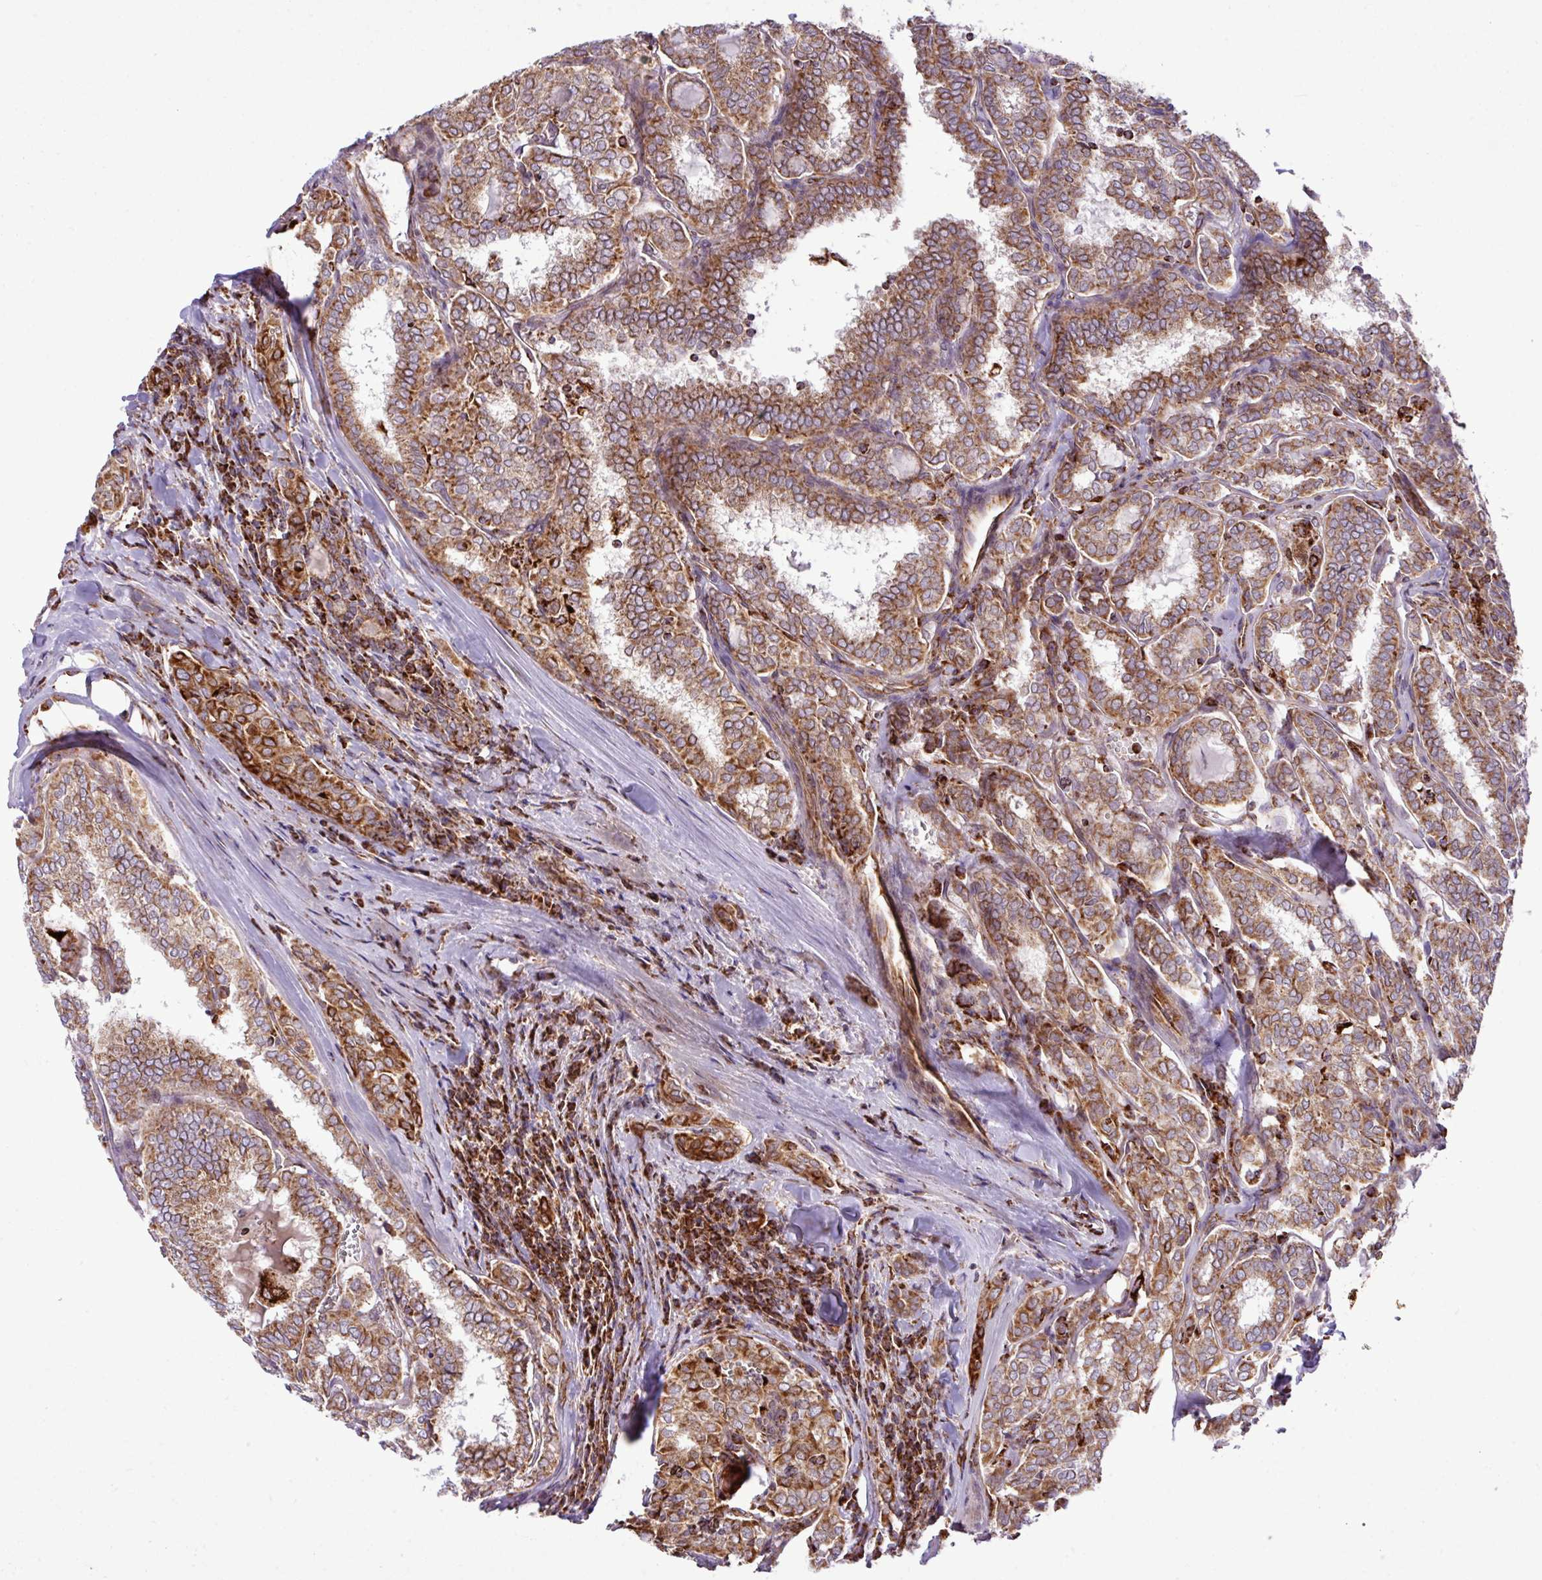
{"staining": {"intensity": "moderate", "quantity": ">75%", "location": "cytoplasmic/membranous"}, "tissue": "thyroid cancer", "cell_type": "Tumor cells", "image_type": "cancer", "snomed": [{"axis": "morphology", "description": "Papillary adenocarcinoma, NOS"}, {"axis": "topography", "description": "Thyroid gland"}], "caption": "Protein expression analysis of thyroid cancer demonstrates moderate cytoplasmic/membranous positivity in about >75% of tumor cells. The staining was performed using DAB (3,3'-diaminobenzidine) to visualize the protein expression in brown, while the nuclei were stained in blue with hematoxylin (Magnification: 20x).", "gene": "ZNF569", "patient": {"sex": "female", "age": 30}}